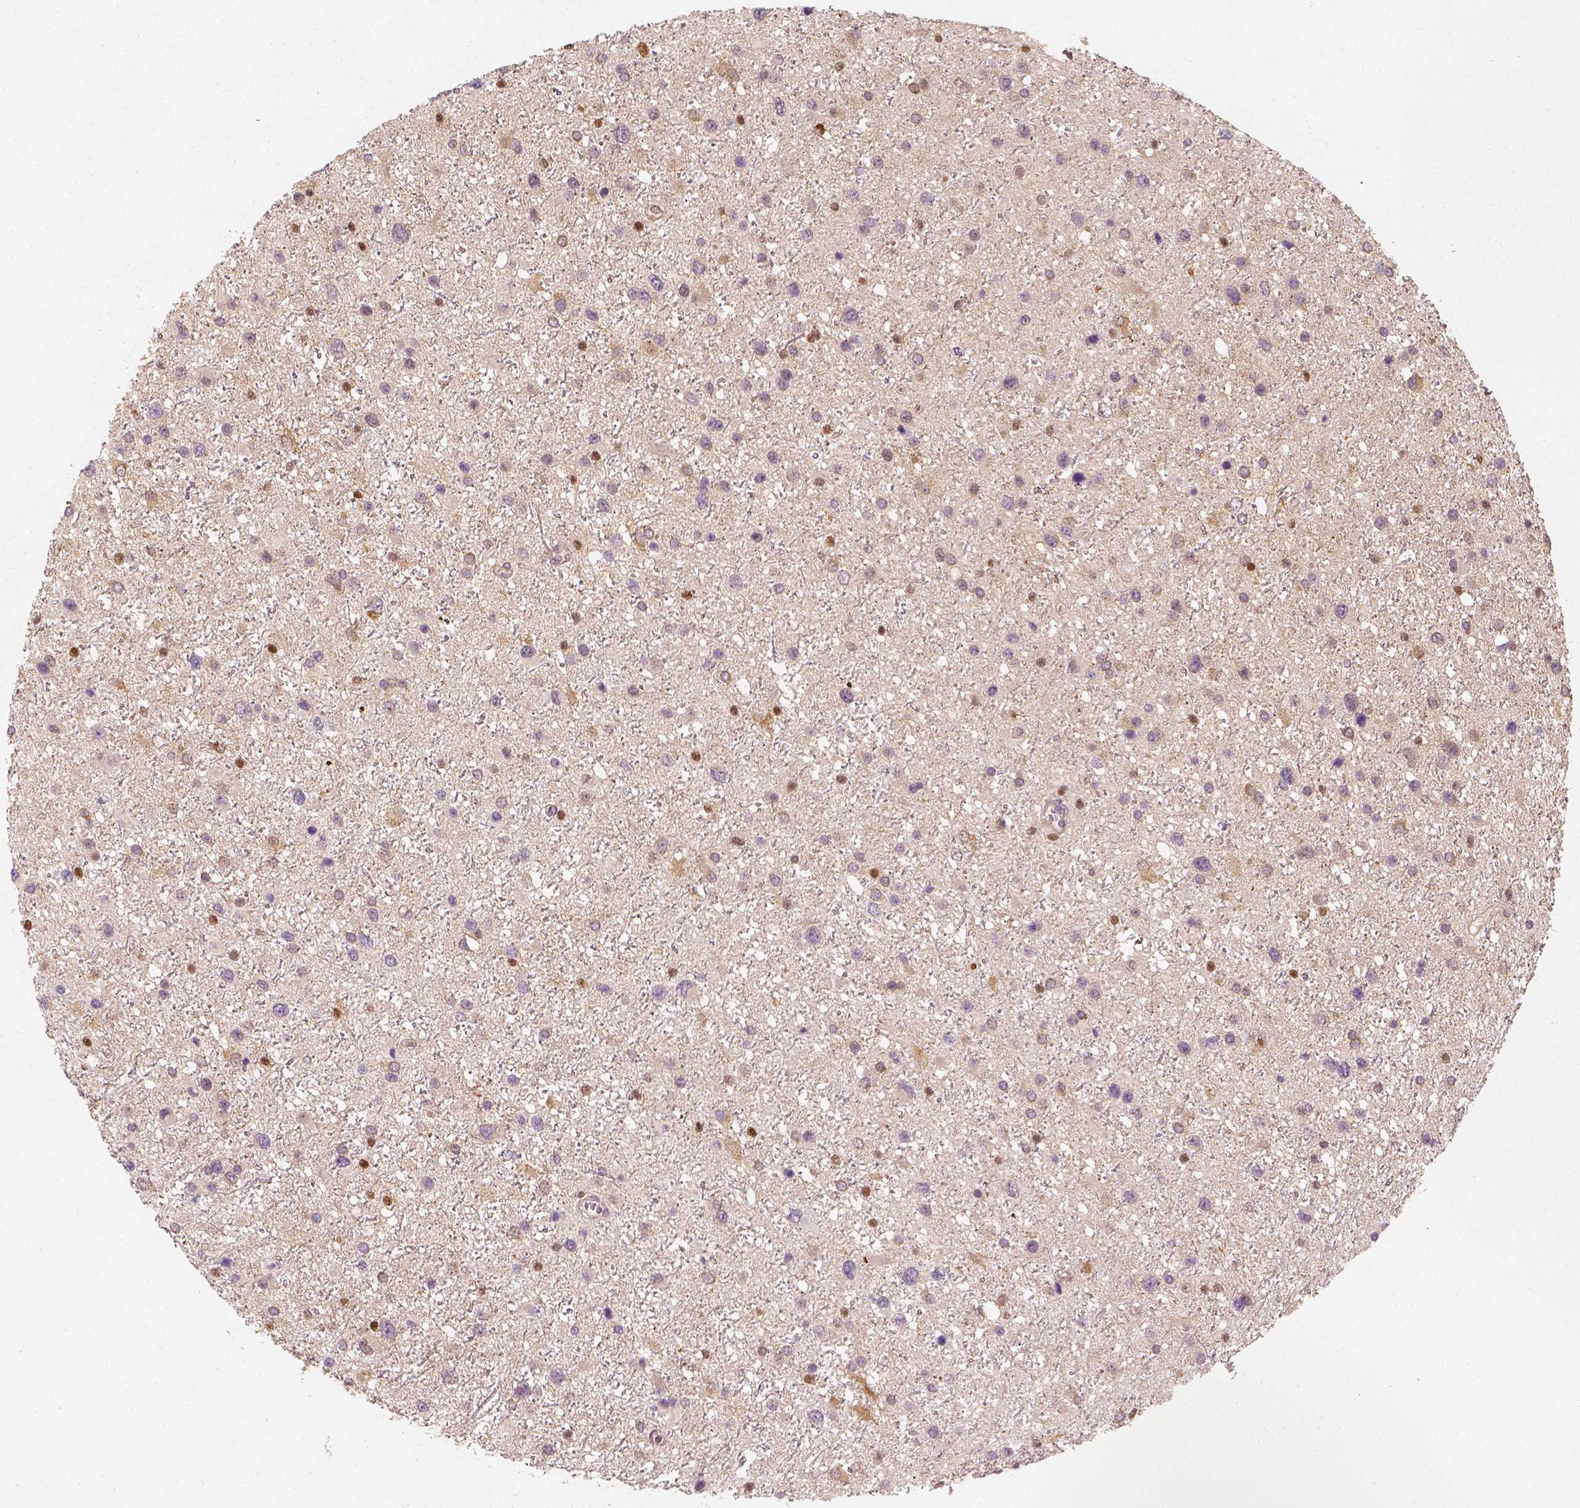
{"staining": {"intensity": "strong", "quantity": "25%-75%", "location": "nuclear"}, "tissue": "glioma", "cell_type": "Tumor cells", "image_type": "cancer", "snomed": [{"axis": "morphology", "description": "Glioma, malignant, Low grade"}, {"axis": "topography", "description": "Brain"}], "caption": "DAB immunohistochemical staining of human malignant glioma (low-grade) reveals strong nuclear protein expression in about 25%-75% of tumor cells. (IHC, brightfield microscopy, high magnification).", "gene": "SQSTM1", "patient": {"sex": "female", "age": 32}}